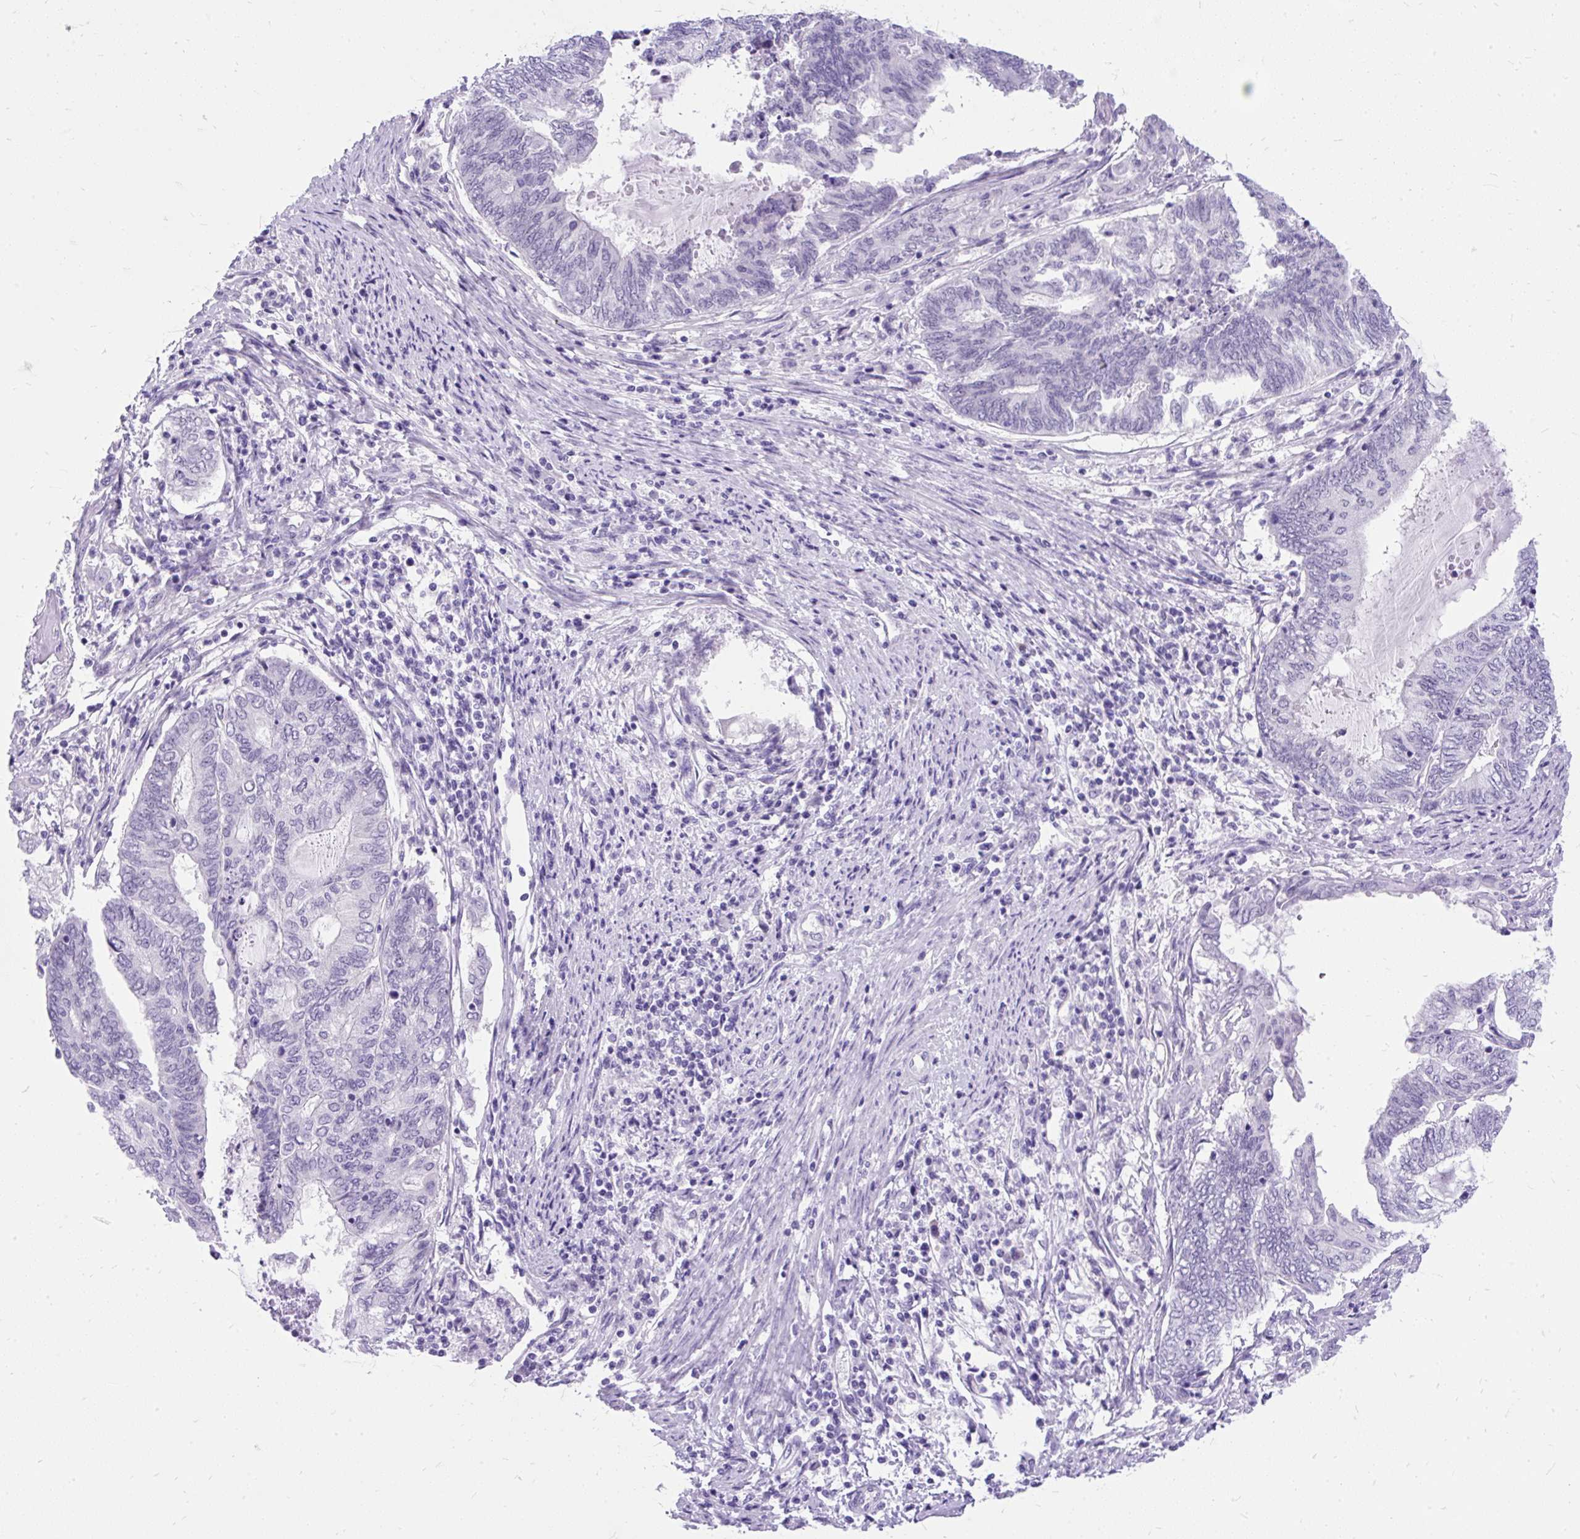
{"staining": {"intensity": "negative", "quantity": "none", "location": "none"}, "tissue": "endometrial cancer", "cell_type": "Tumor cells", "image_type": "cancer", "snomed": [{"axis": "morphology", "description": "Adenocarcinoma, NOS"}, {"axis": "topography", "description": "Uterus"}, {"axis": "topography", "description": "Endometrium"}], "caption": "Tumor cells show no significant protein staining in endometrial cancer (adenocarcinoma). (IHC, brightfield microscopy, high magnification).", "gene": "SCGB1A1", "patient": {"sex": "female", "age": 70}}